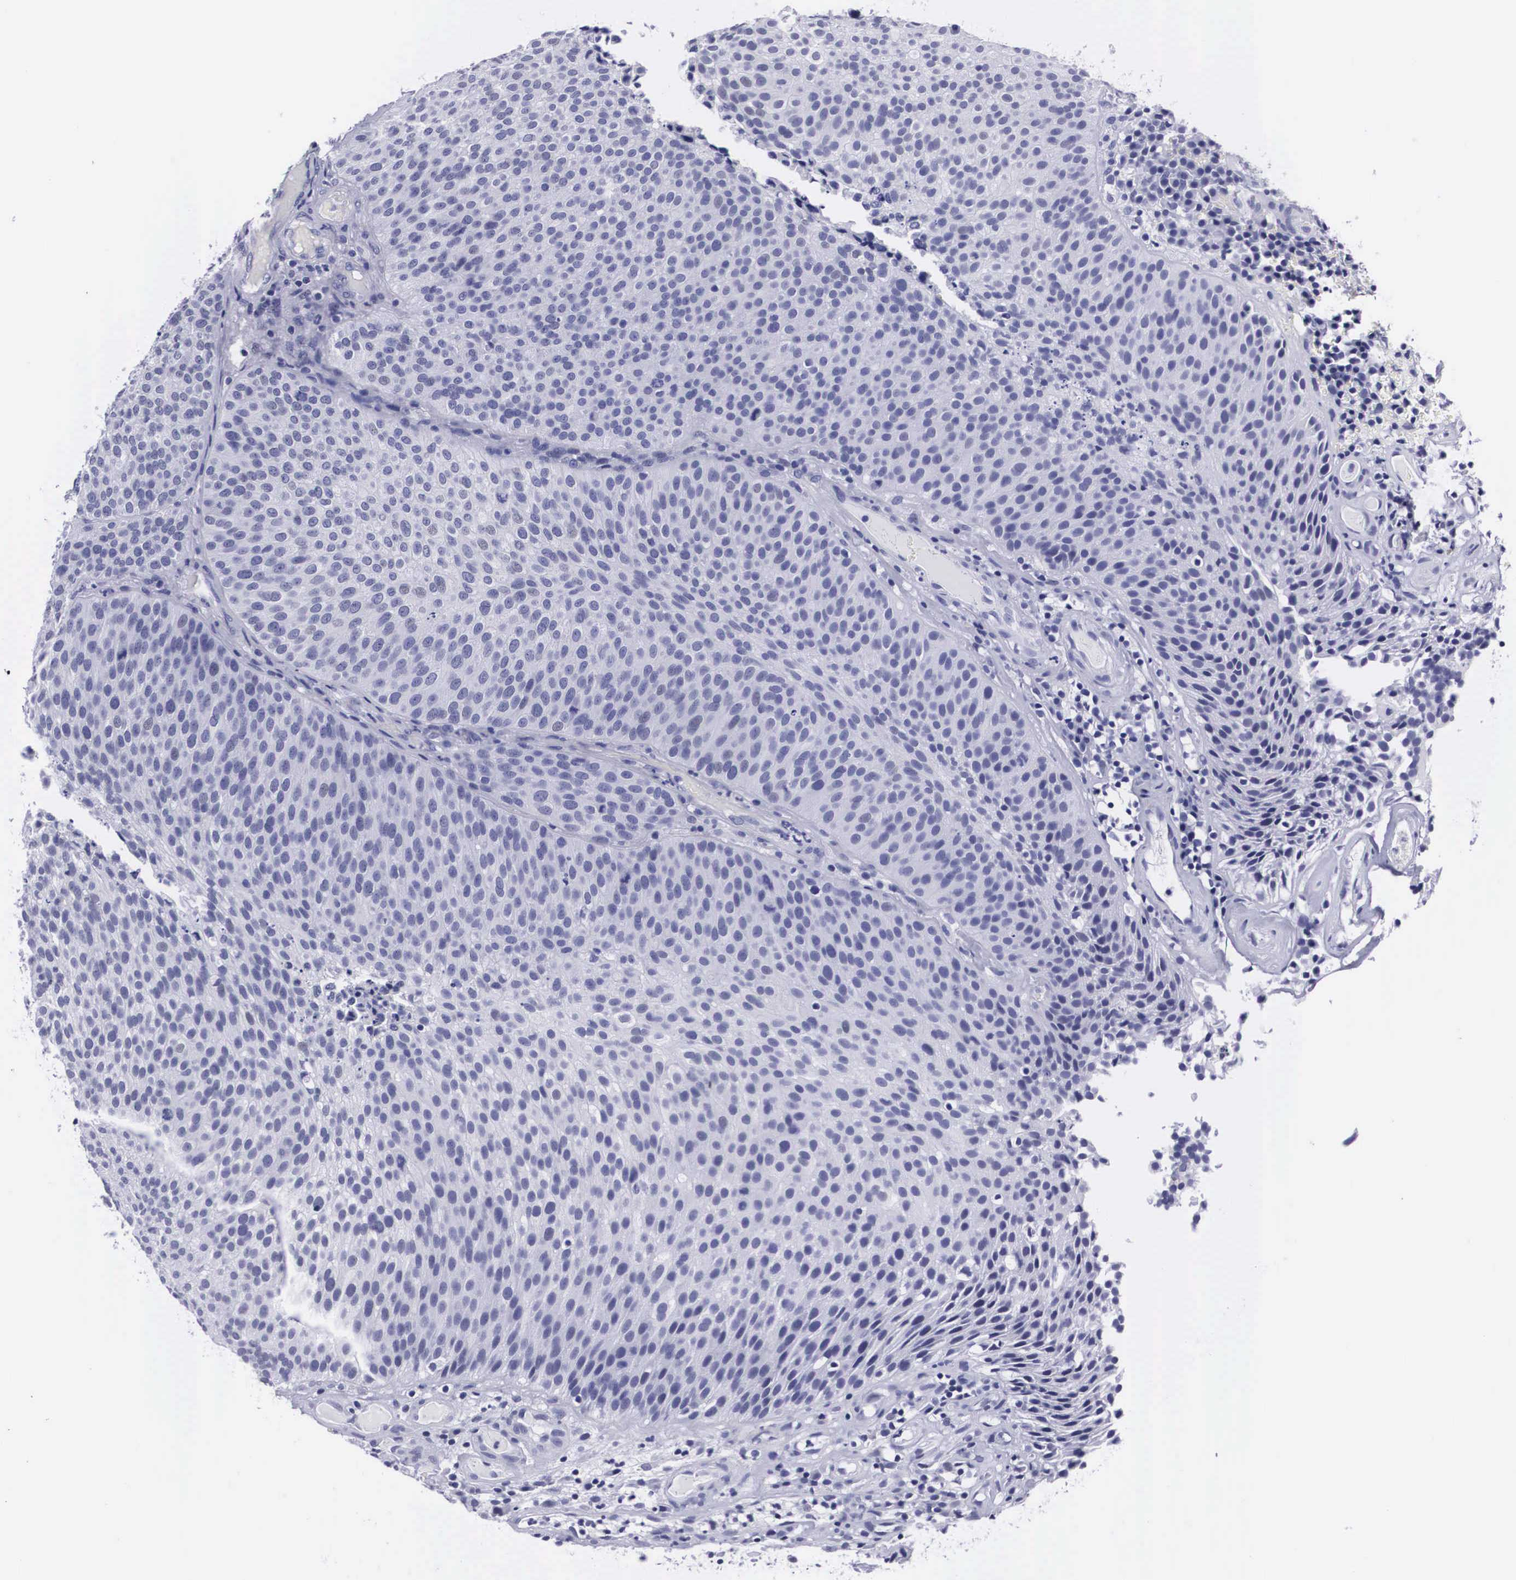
{"staining": {"intensity": "negative", "quantity": "none", "location": "none"}, "tissue": "urothelial cancer", "cell_type": "Tumor cells", "image_type": "cancer", "snomed": [{"axis": "morphology", "description": "Urothelial carcinoma, Low grade"}, {"axis": "topography", "description": "Urinary bladder"}], "caption": "The image displays no significant expression in tumor cells of urothelial cancer.", "gene": "C22orf31", "patient": {"sex": "male", "age": 85}}